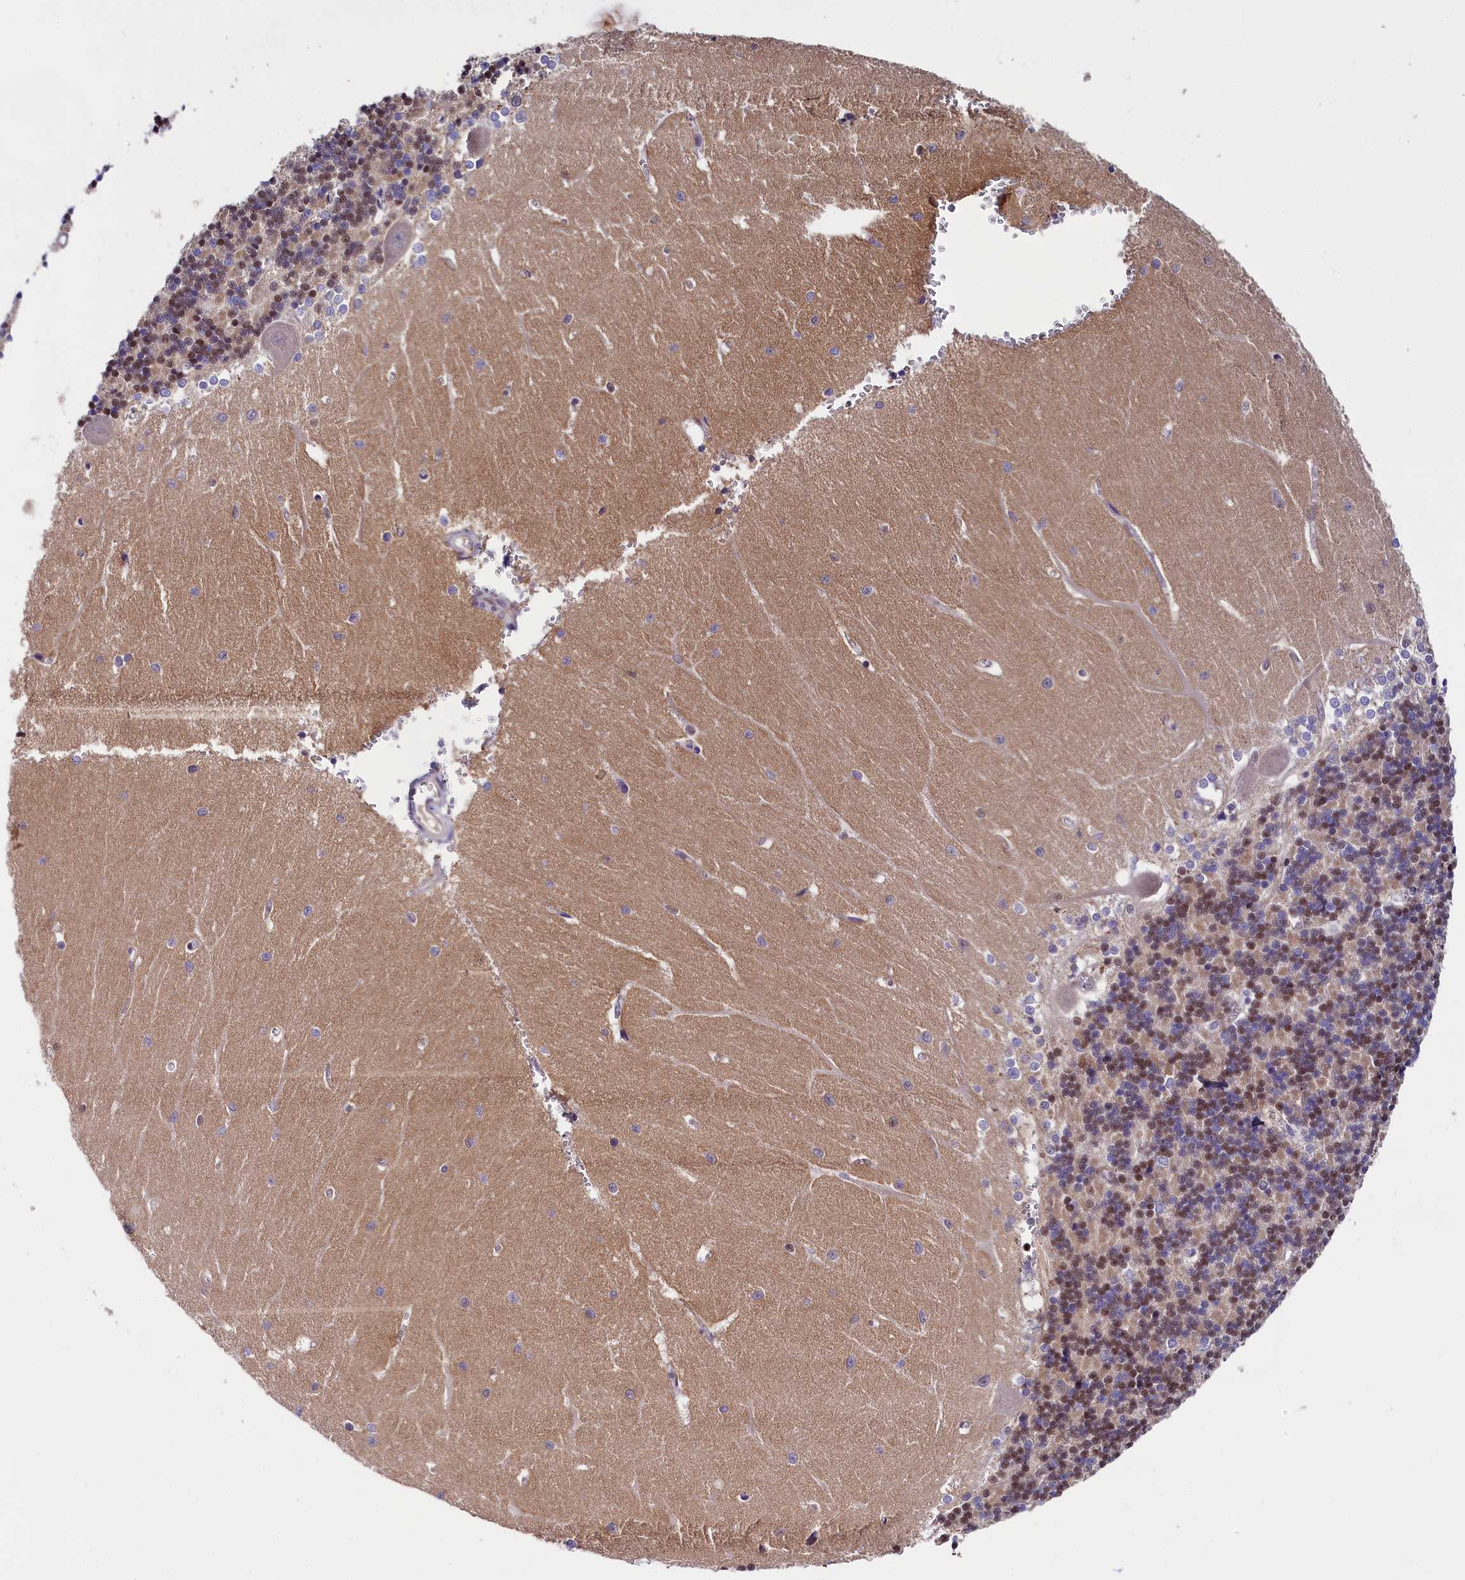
{"staining": {"intensity": "moderate", "quantity": "25%-75%", "location": "nuclear"}, "tissue": "cerebellum", "cell_type": "Cells in granular layer", "image_type": "normal", "snomed": [{"axis": "morphology", "description": "Normal tissue, NOS"}, {"axis": "topography", "description": "Cerebellum"}], "caption": "High-power microscopy captured an IHC image of normal cerebellum, revealing moderate nuclear positivity in approximately 25%-75% of cells in granular layer.", "gene": "SP4", "patient": {"sex": "male", "age": 37}}